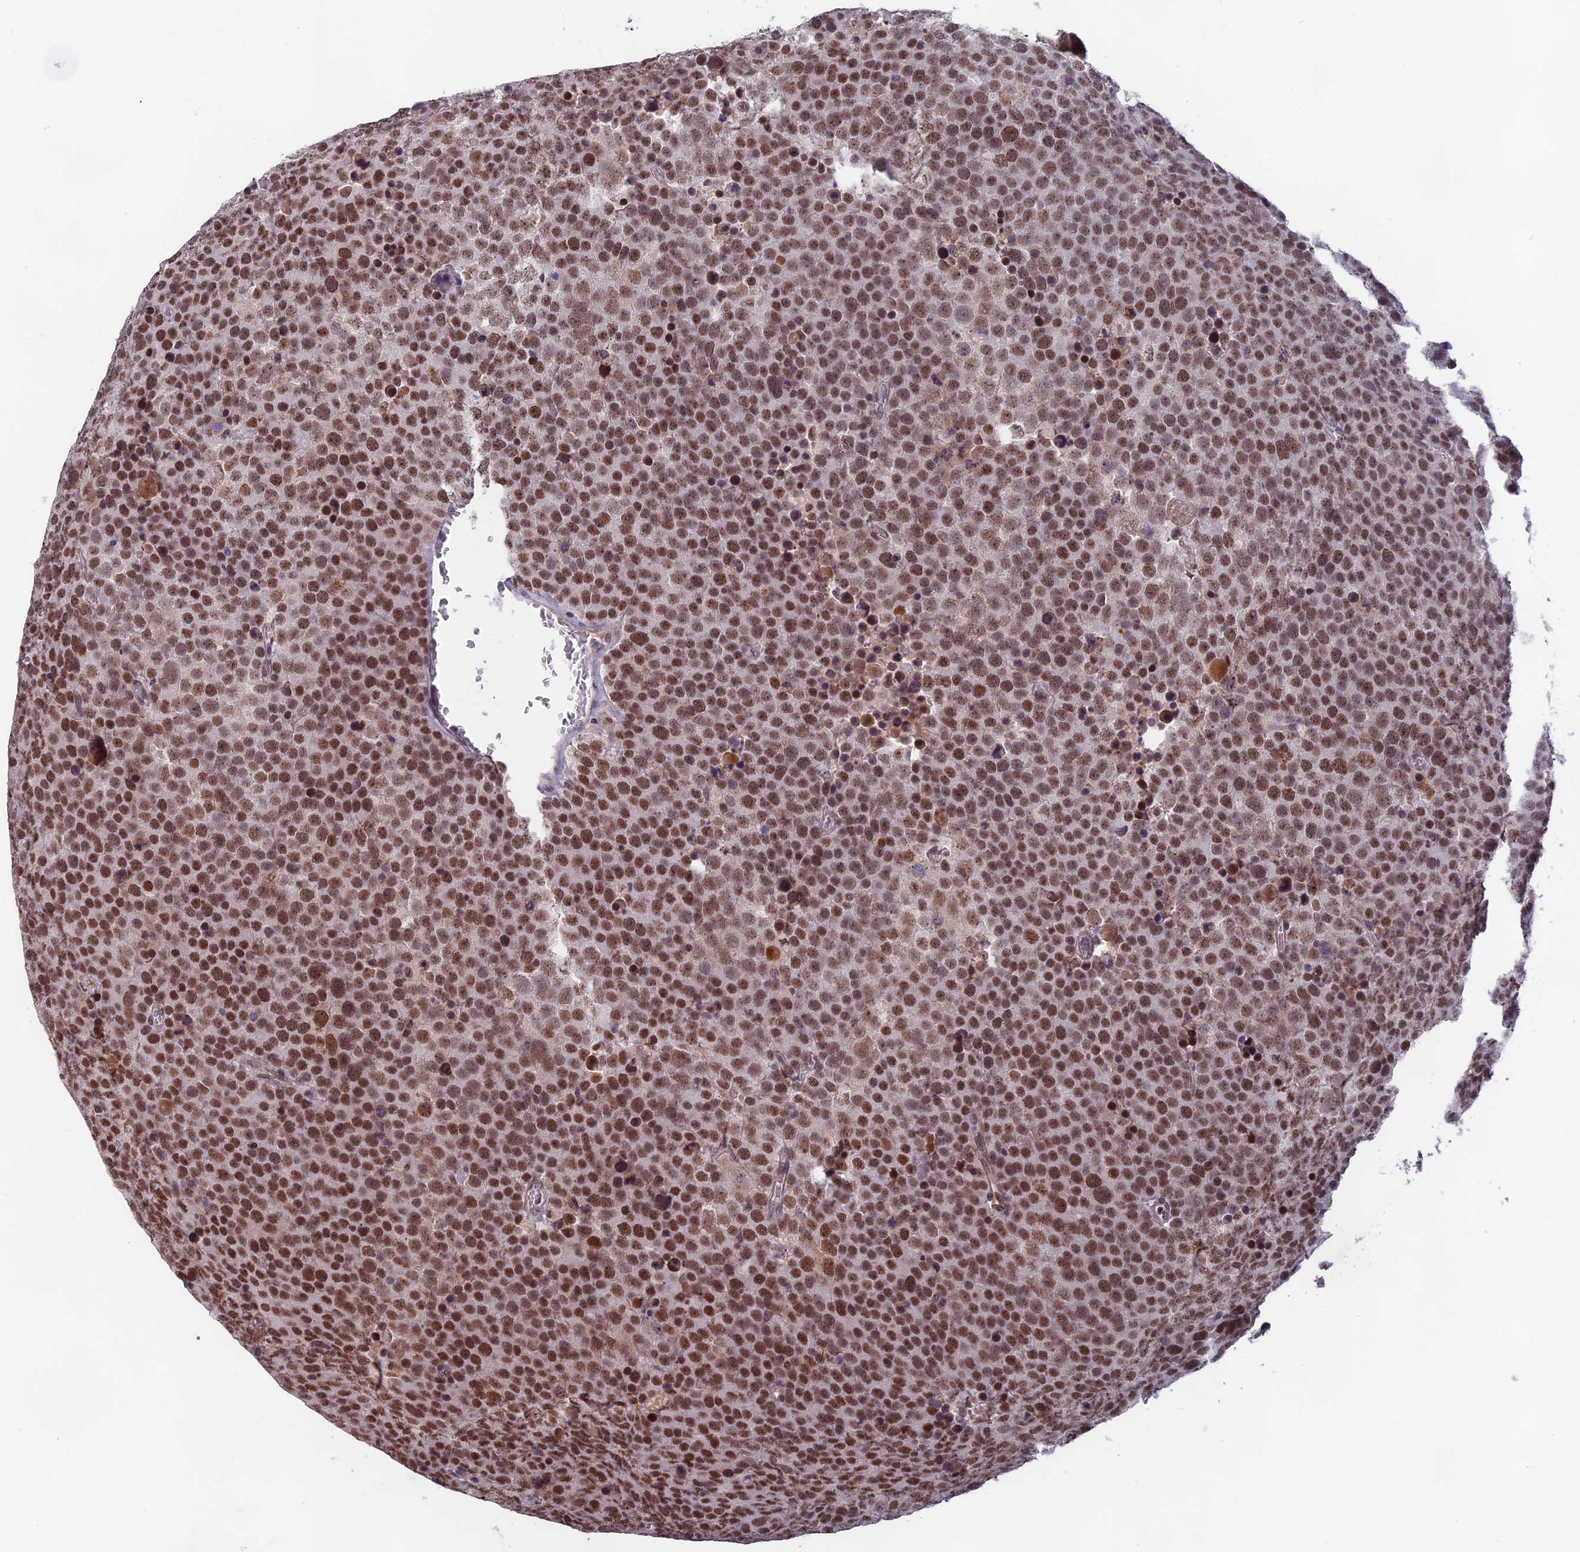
{"staining": {"intensity": "moderate", "quantity": ">75%", "location": "nuclear"}, "tissue": "testis cancer", "cell_type": "Tumor cells", "image_type": "cancer", "snomed": [{"axis": "morphology", "description": "Seminoma, NOS"}, {"axis": "topography", "description": "Testis"}], "caption": "Immunohistochemical staining of human testis cancer reveals moderate nuclear protein expression in about >75% of tumor cells. Ihc stains the protein in brown and the nuclei are stained blue.", "gene": "MORF4L1", "patient": {"sex": "male", "age": 71}}